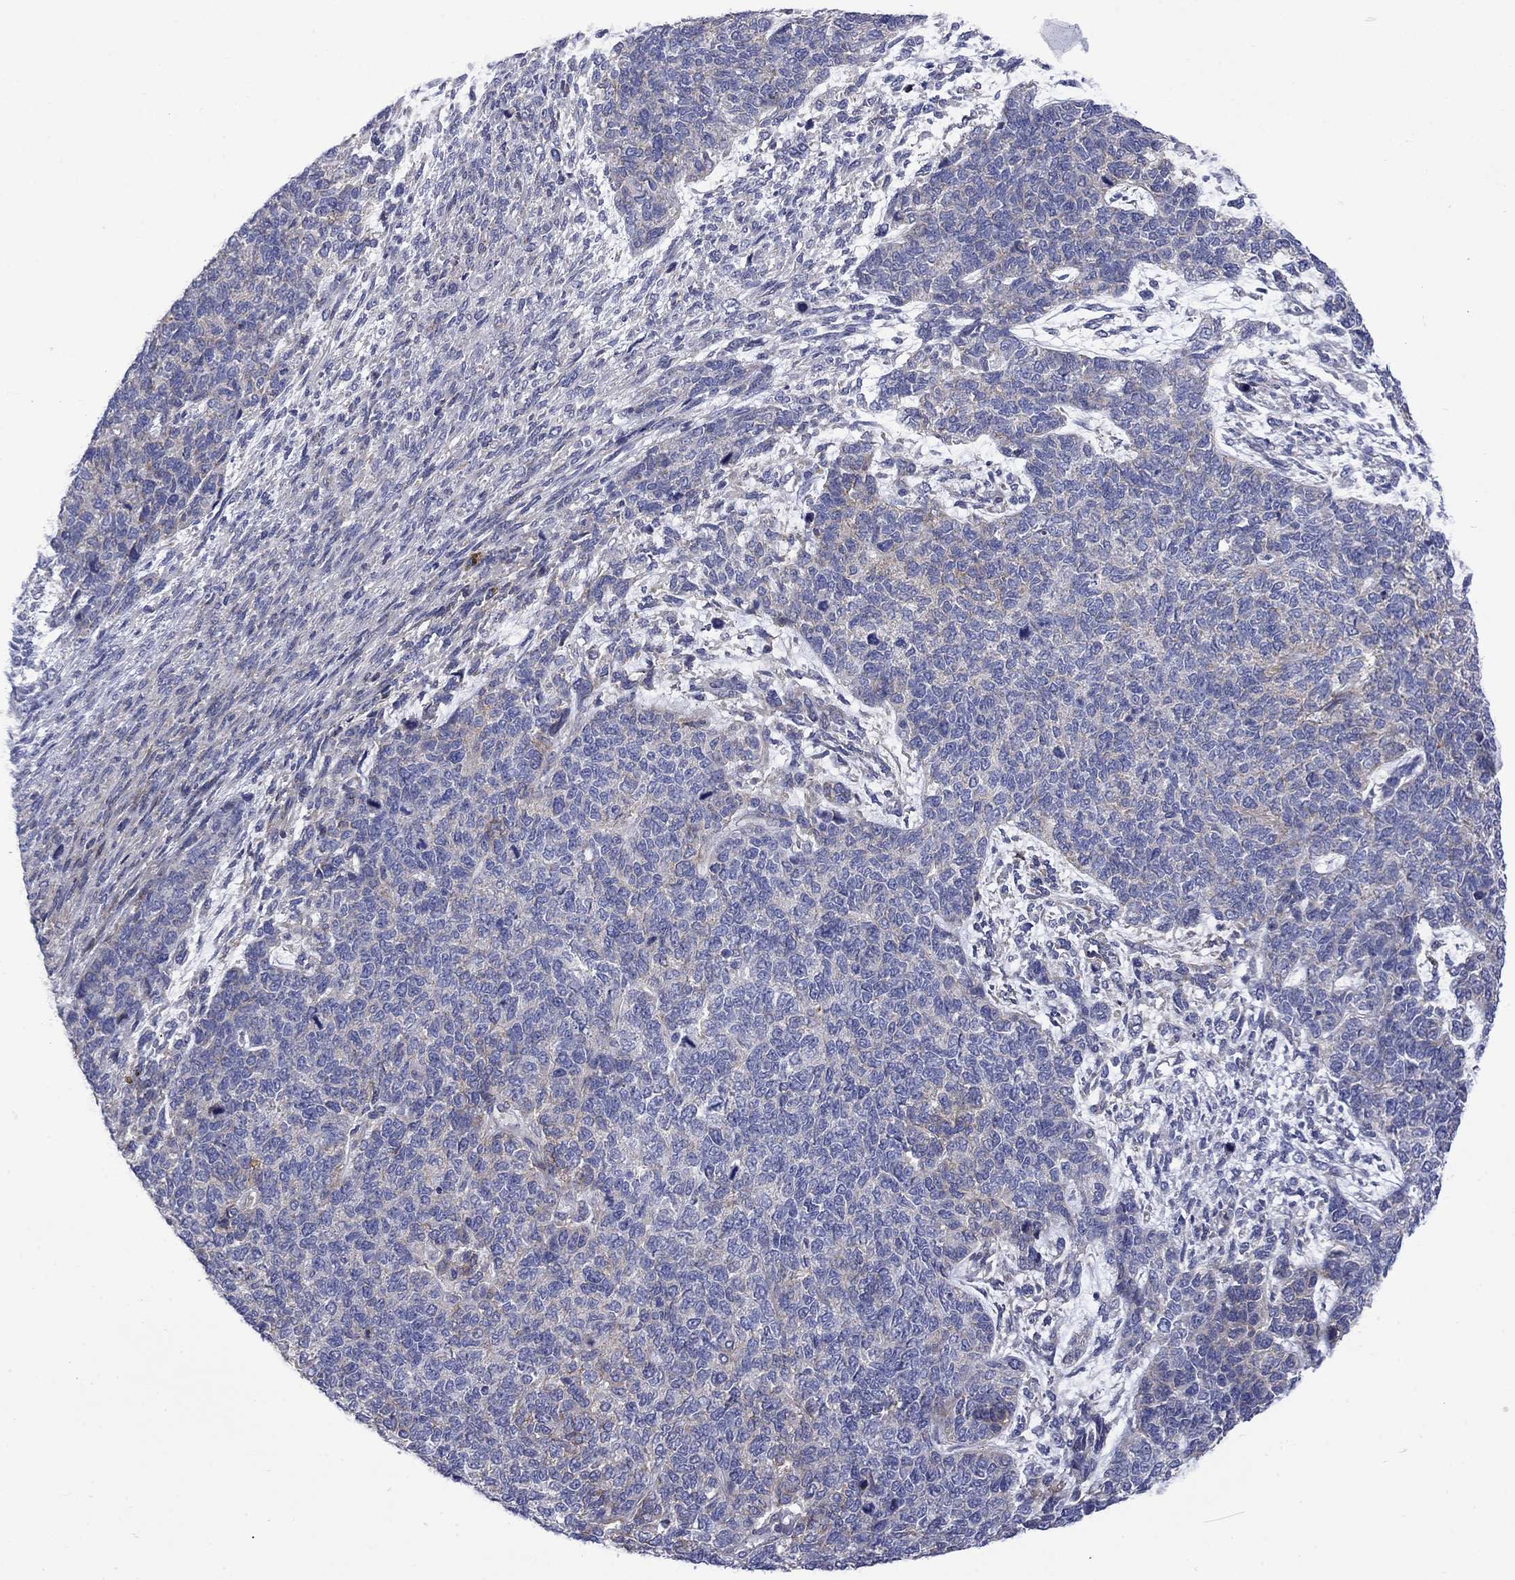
{"staining": {"intensity": "negative", "quantity": "none", "location": "none"}, "tissue": "cervical cancer", "cell_type": "Tumor cells", "image_type": "cancer", "snomed": [{"axis": "morphology", "description": "Squamous cell carcinoma, NOS"}, {"axis": "topography", "description": "Cervix"}], "caption": "This is a photomicrograph of immunohistochemistry (IHC) staining of squamous cell carcinoma (cervical), which shows no staining in tumor cells.", "gene": "CISD1", "patient": {"sex": "female", "age": 63}}